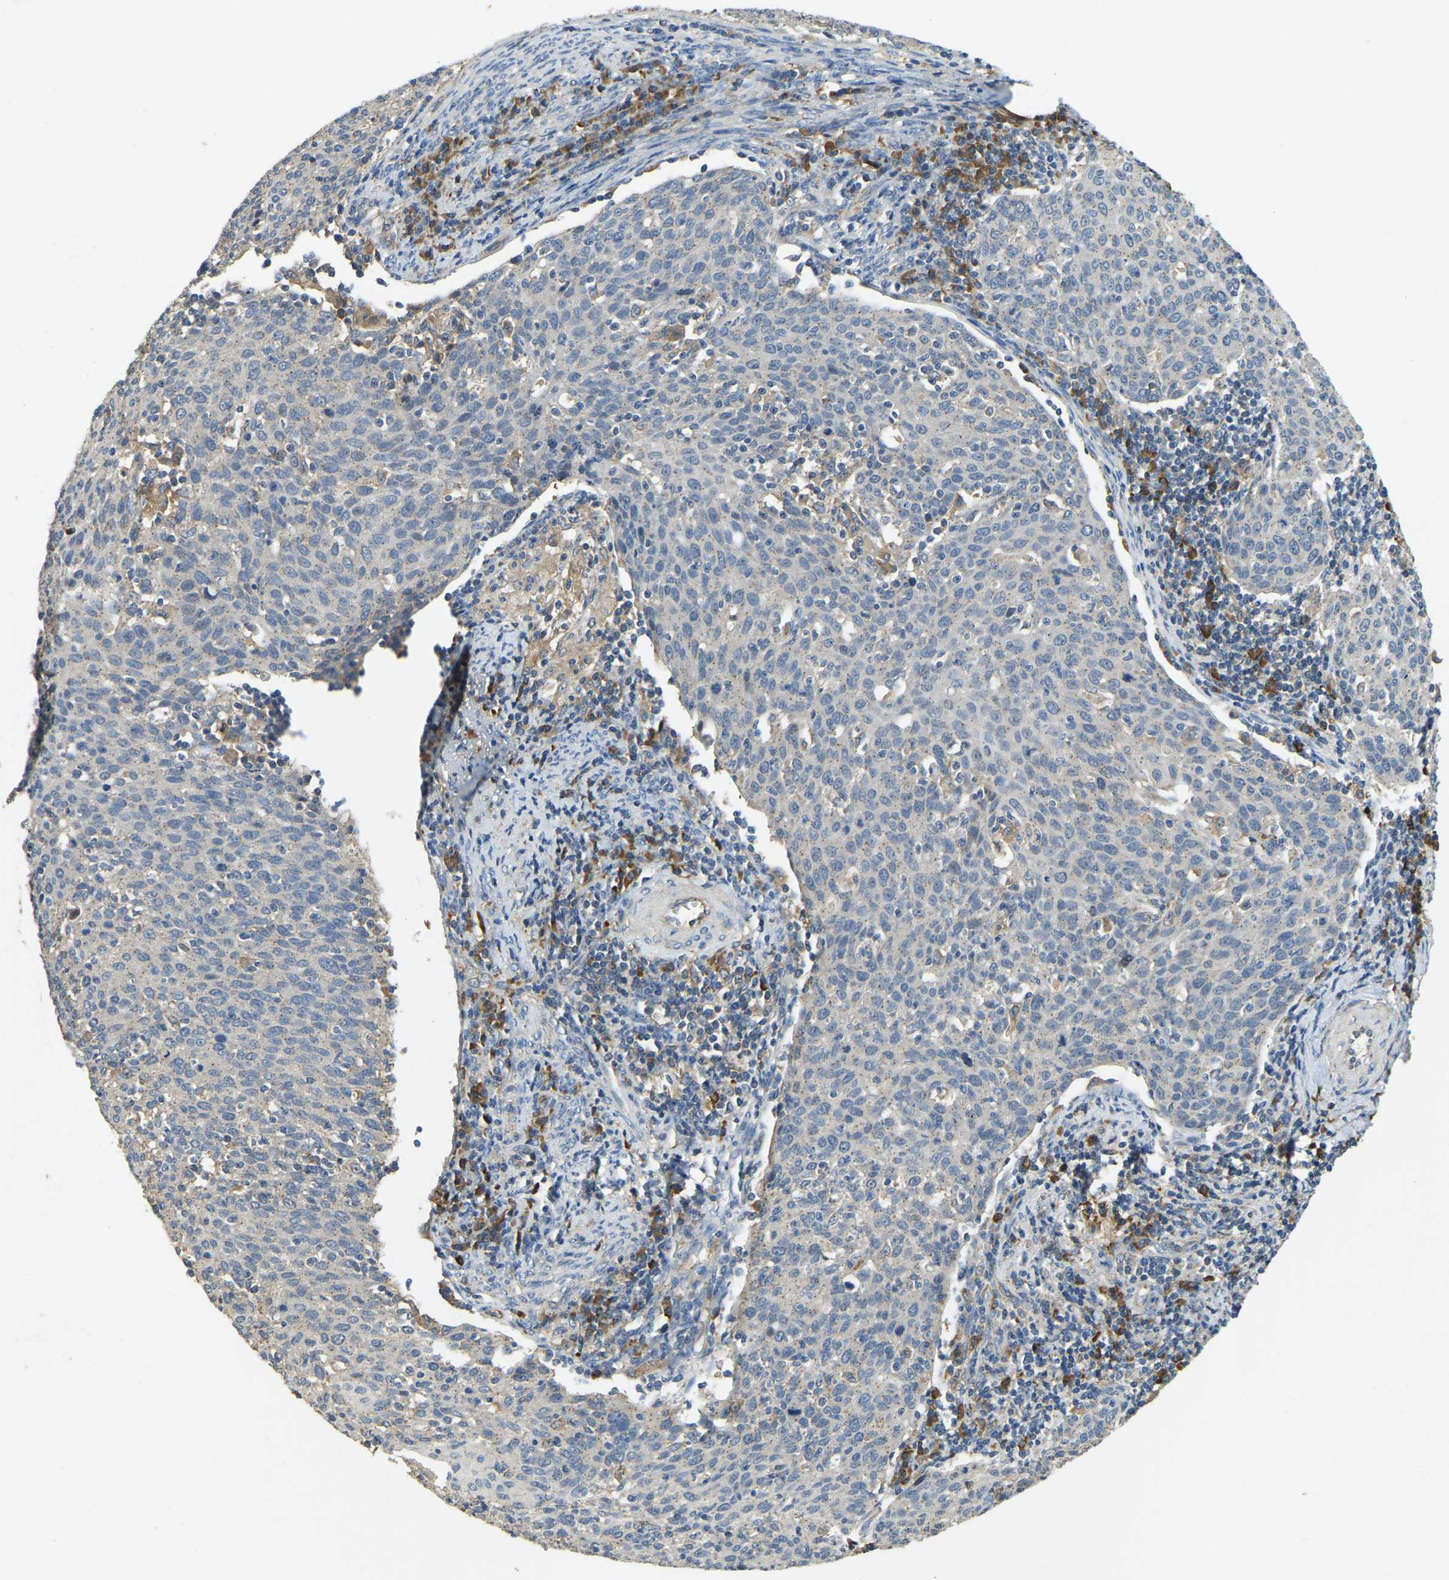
{"staining": {"intensity": "negative", "quantity": "none", "location": "none"}, "tissue": "cervical cancer", "cell_type": "Tumor cells", "image_type": "cancer", "snomed": [{"axis": "morphology", "description": "Squamous cell carcinoma, NOS"}, {"axis": "topography", "description": "Cervix"}], "caption": "Immunohistochemistry (IHC) image of neoplastic tissue: cervical cancer stained with DAB (3,3'-diaminobenzidine) exhibits no significant protein positivity in tumor cells.", "gene": "CFLAR", "patient": {"sex": "female", "age": 38}}